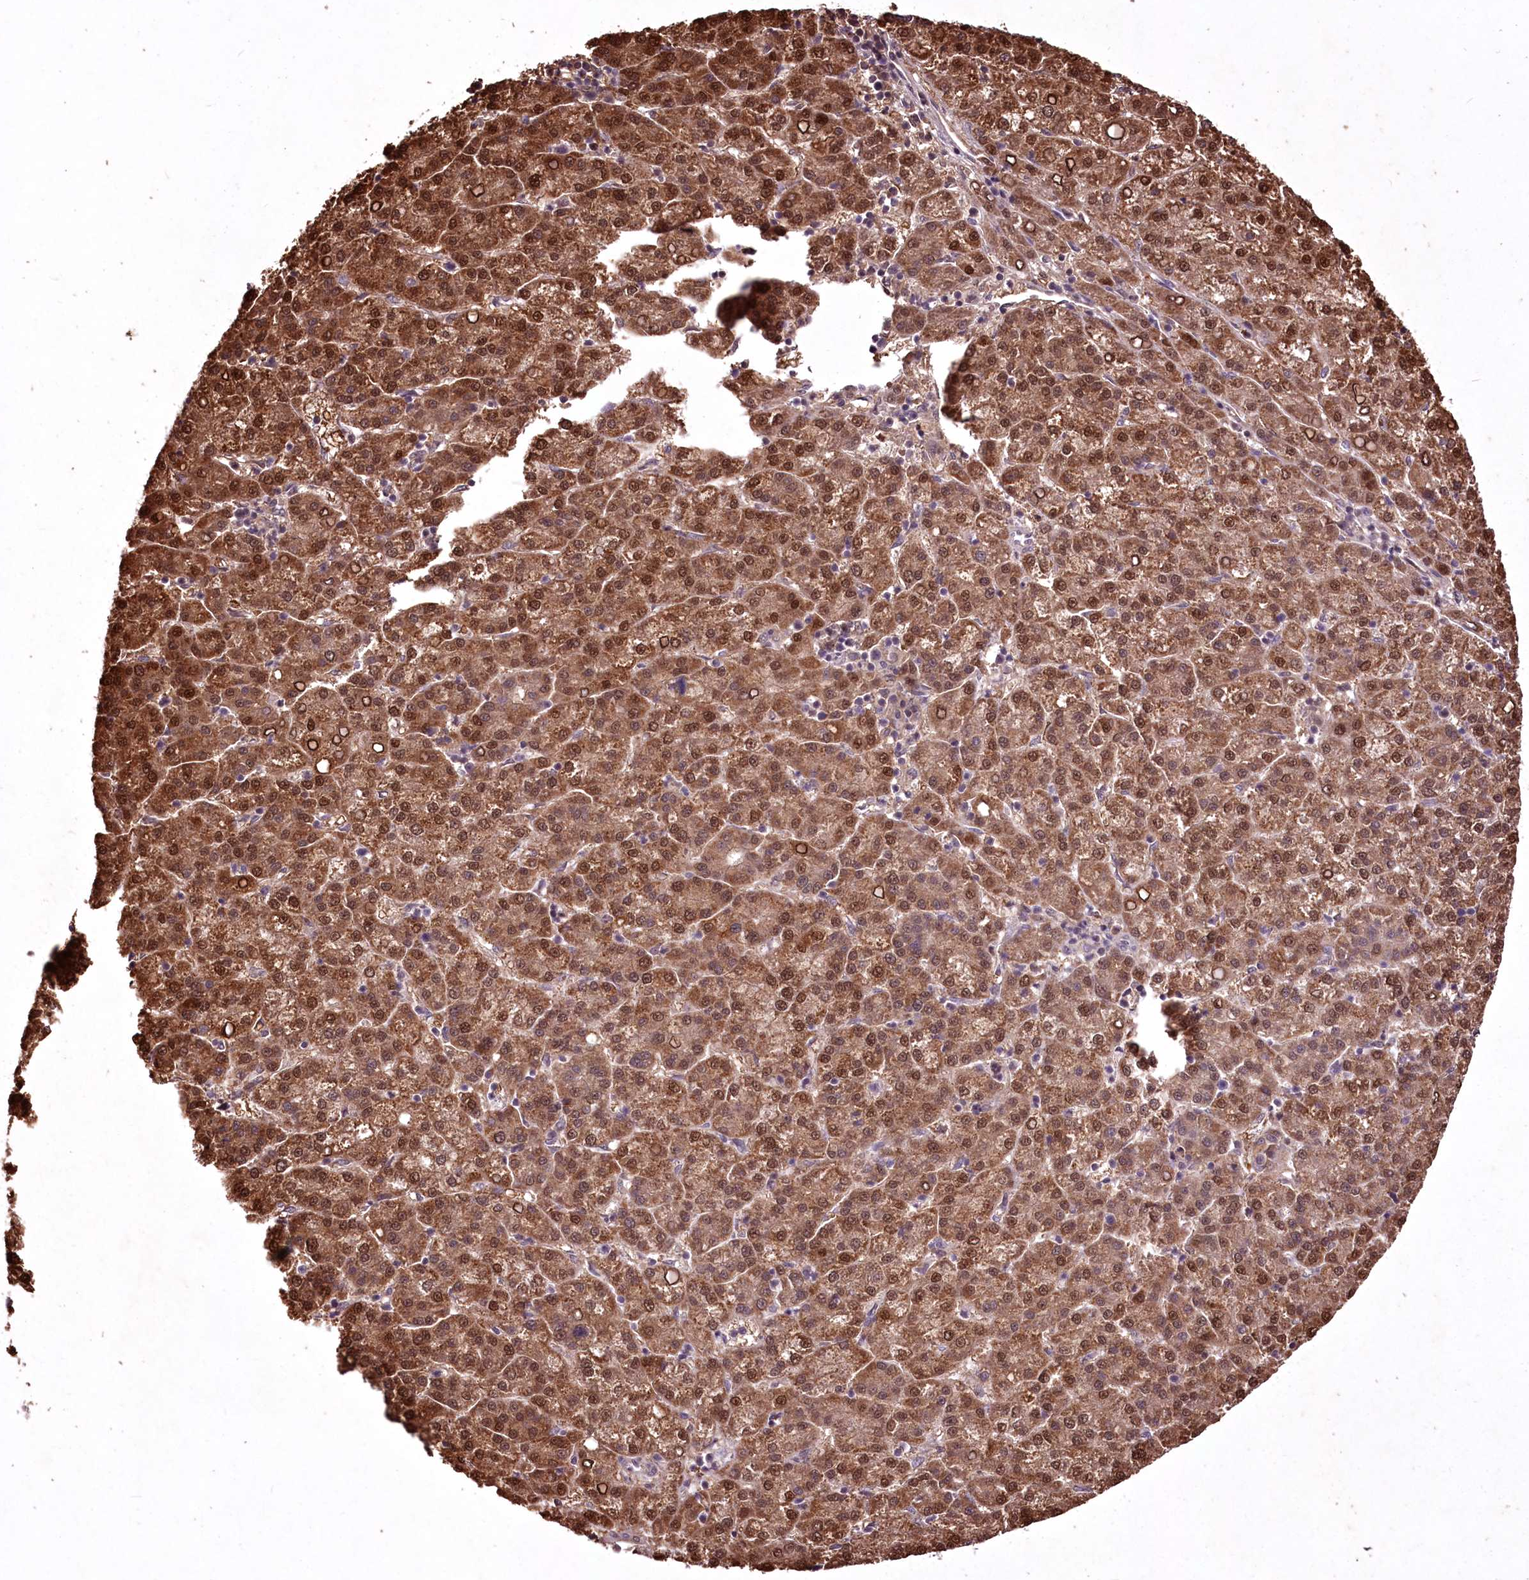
{"staining": {"intensity": "moderate", "quantity": ">75%", "location": "cytoplasmic/membranous,nuclear"}, "tissue": "liver cancer", "cell_type": "Tumor cells", "image_type": "cancer", "snomed": [{"axis": "morphology", "description": "Carcinoma, Hepatocellular, NOS"}, {"axis": "topography", "description": "Liver"}], "caption": "A histopathology image of human hepatocellular carcinoma (liver) stained for a protein displays moderate cytoplasmic/membranous and nuclear brown staining in tumor cells.", "gene": "ADRA1D", "patient": {"sex": "female", "age": 58}}